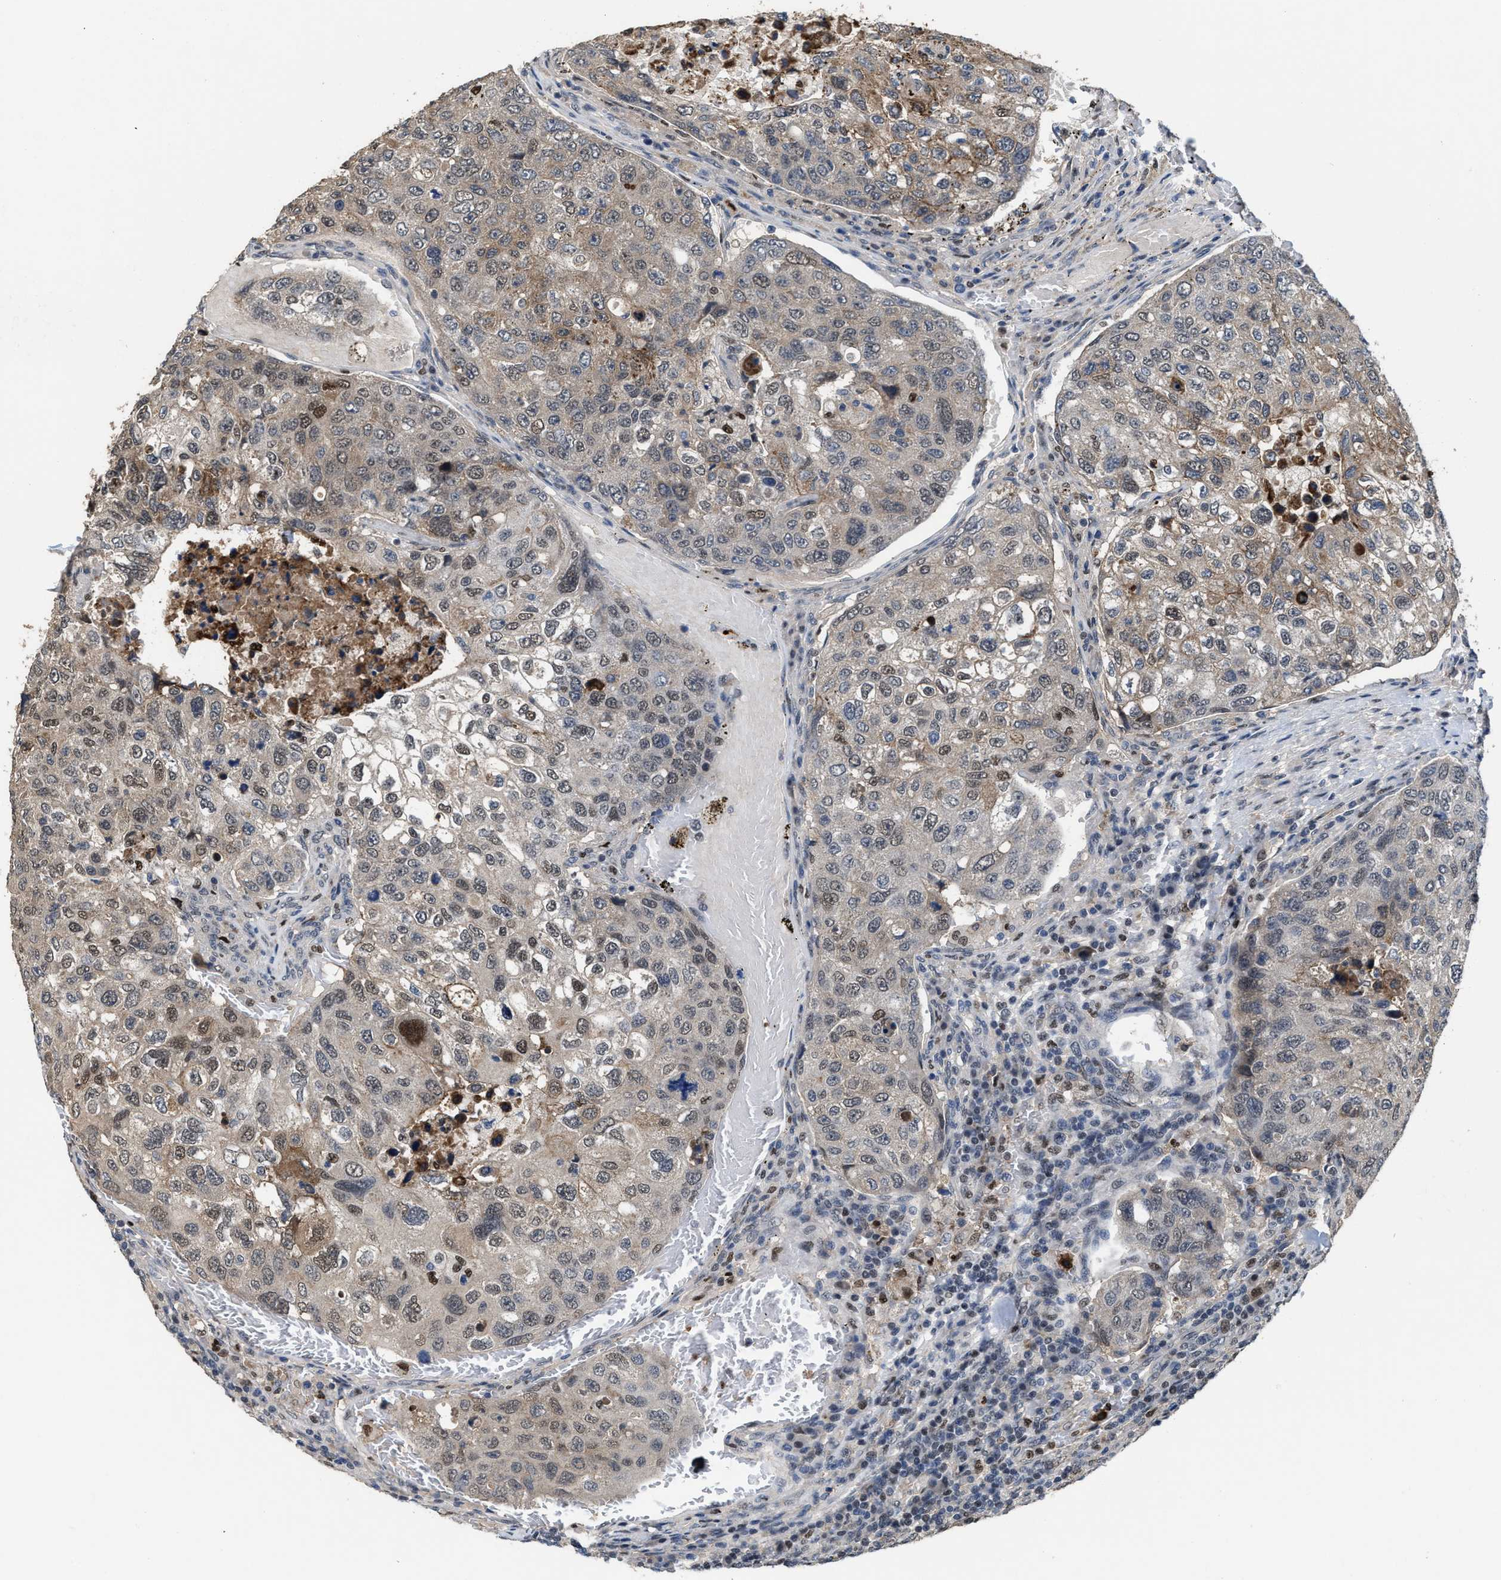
{"staining": {"intensity": "weak", "quantity": "25%-75%", "location": "cytoplasmic/membranous,nuclear"}, "tissue": "urothelial cancer", "cell_type": "Tumor cells", "image_type": "cancer", "snomed": [{"axis": "morphology", "description": "Urothelial carcinoma, High grade"}, {"axis": "topography", "description": "Lymph node"}, {"axis": "topography", "description": "Urinary bladder"}], "caption": "Human urothelial carcinoma (high-grade) stained with a protein marker reveals weak staining in tumor cells.", "gene": "ZNF20", "patient": {"sex": "male", "age": 51}}